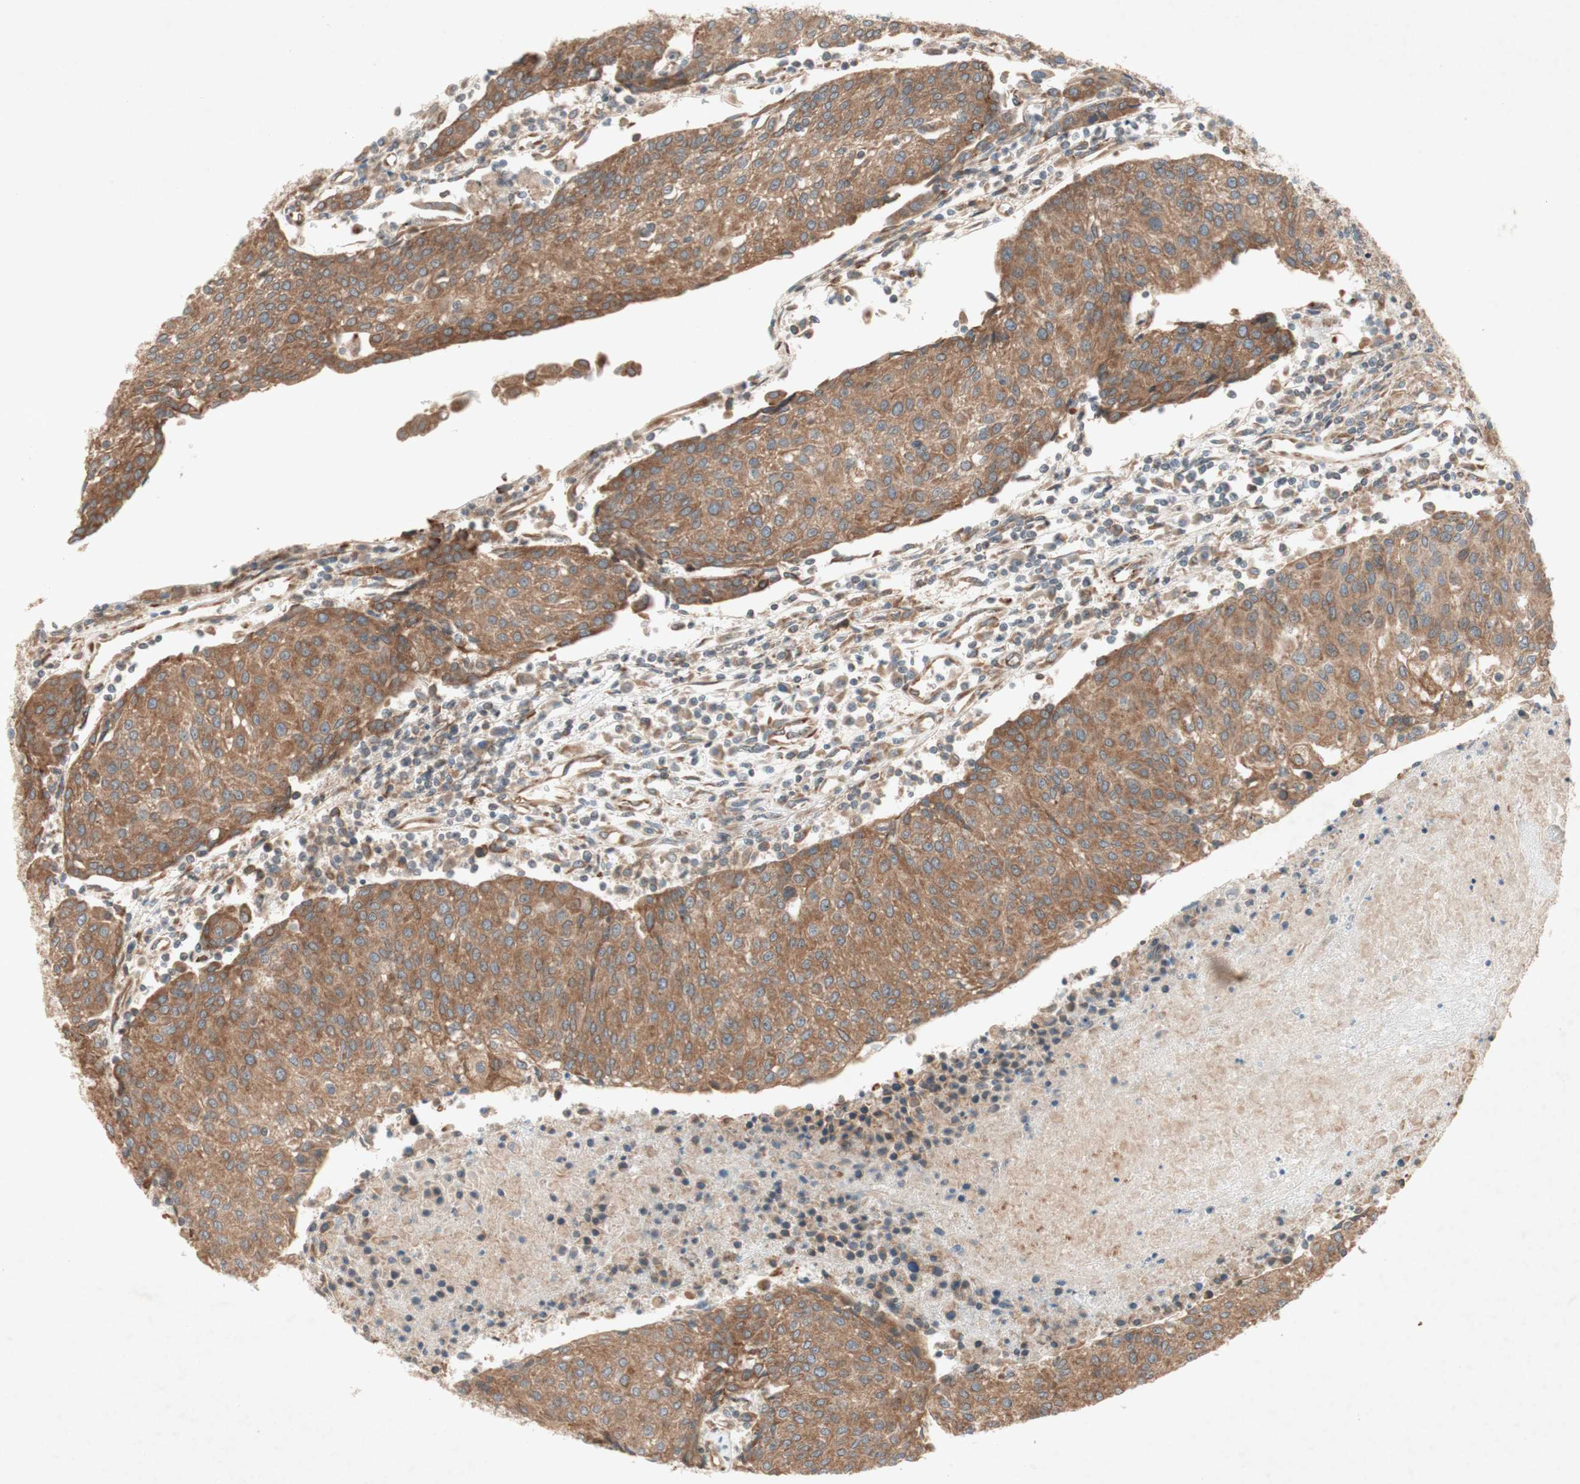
{"staining": {"intensity": "moderate", "quantity": ">75%", "location": "cytoplasmic/membranous"}, "tissue": "urothelial cancer", "cell_type": "Tumor cells", "image_type": "cancer", "snomed": [{"axis": "morphology", "description": "Urothelial carcinoma, High grade"}, {"axis": "topography", "description": "Urinary bladder"}], "caption": "Human urothelial cancer stained with a protein marker shows moderate staining in tumor cells.", "gene": "SOCS2", "patient": {"sex": "female", "age": 85}}